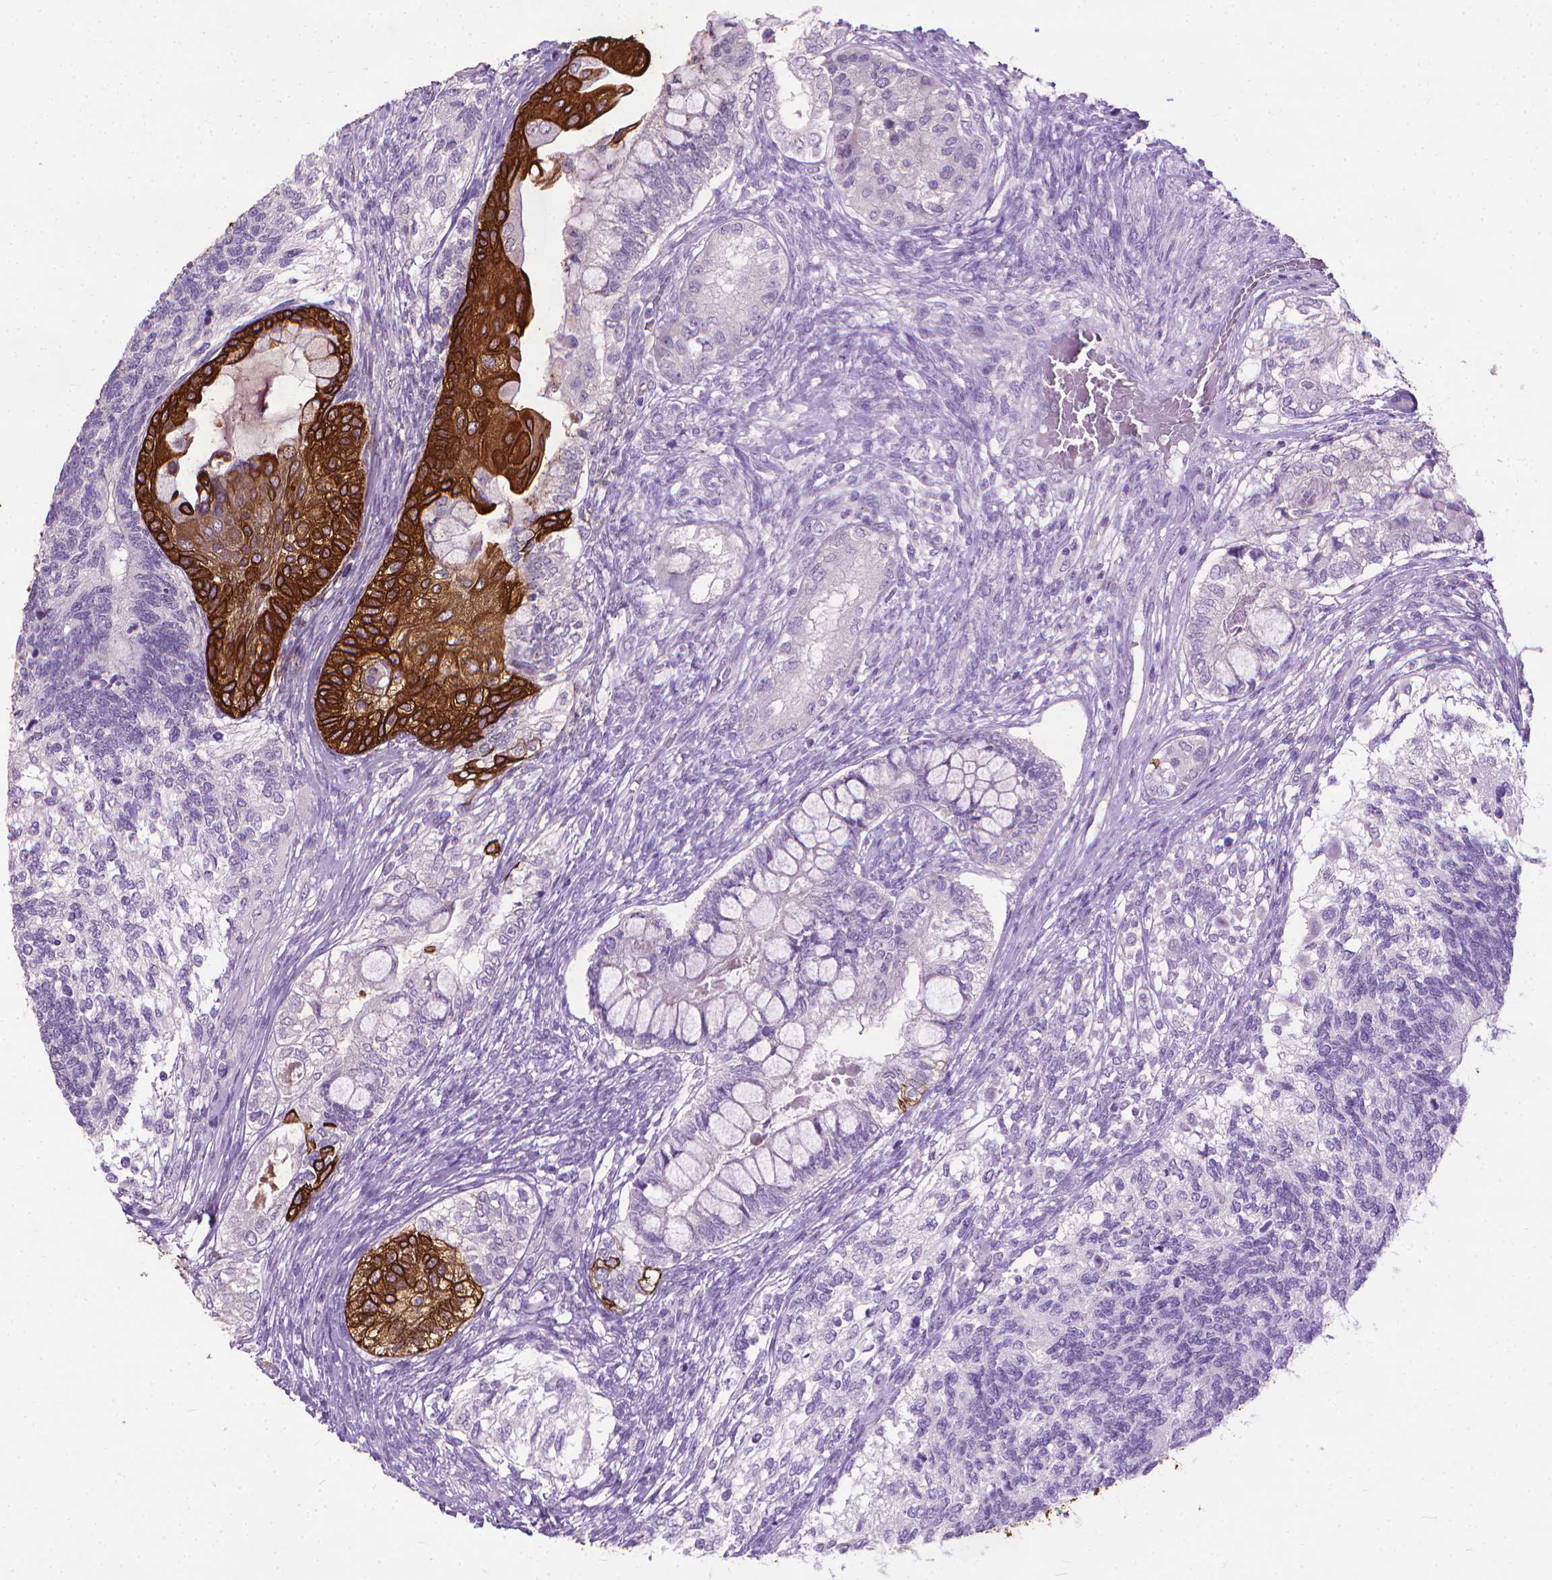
{"staining": {"intensity": "negative", "quantity": "none", "location": "none"}, "tissue": "testis cancer", "cell_type": "Tumor cells", "image_type": "cancer", "snomed": [{"axis": "morphology", "description": "Seminoma, NOS"}, {"axis": "morphology", "description": "Carcinoma, Embryonal, NOS"}, {"axis": "topography", "description": "Testis"}], "caption": "DAB (3,3'-diaminobenzidine) immunohistochemical staining of testis cancer (embryonal carcinoma) shows no significant staining in tumor cells.", "gene": "KRT5", "patient": {"sex": "male", "age": 41}}